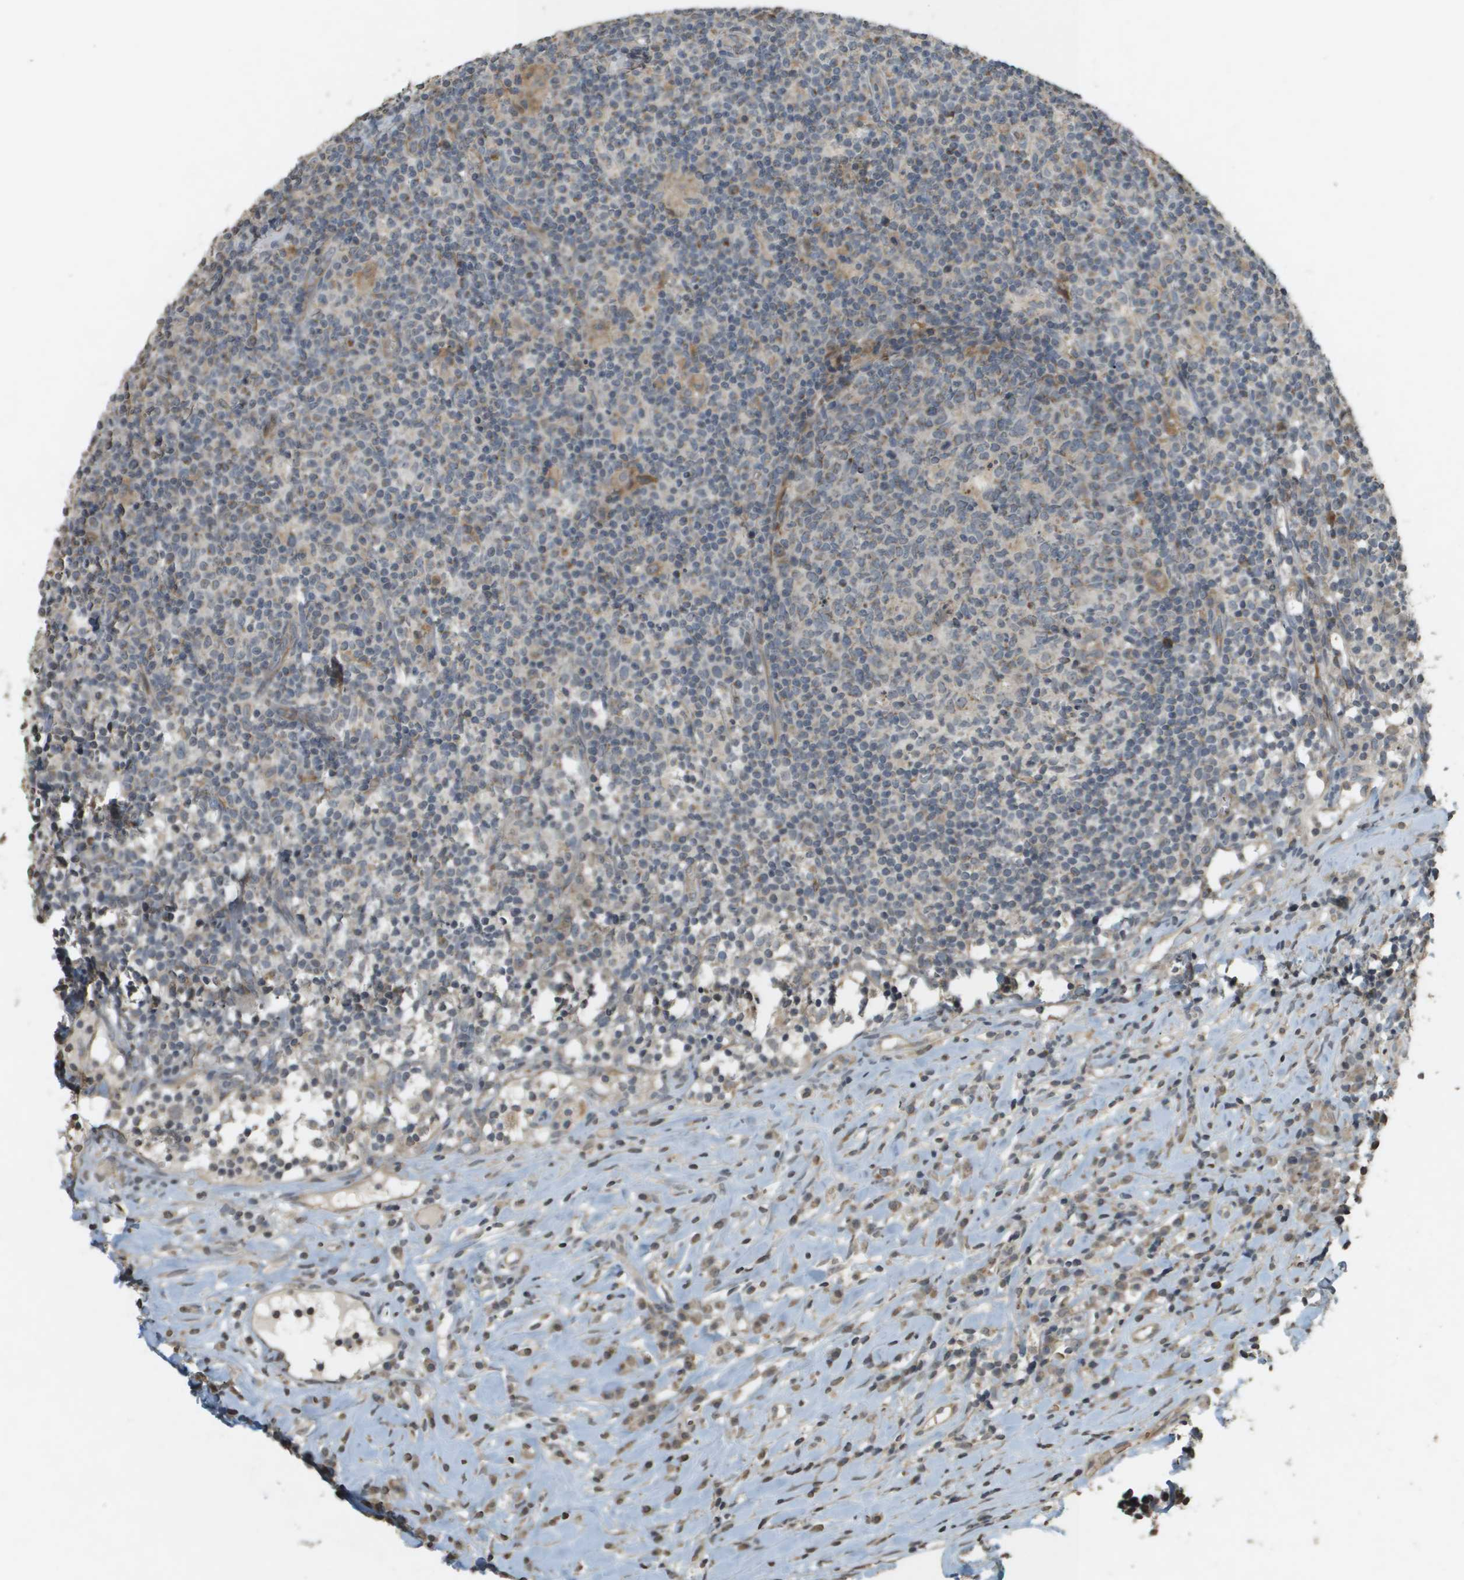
{"staining": {"intensity": "moderate", "quantity": "<25%", "location": "cytoplasmic/membranous"}, "tissue": "lymph node", "cell_type": "Germinal center cells", "image_type": "normal", "snomed": [{"axis": "morphology", "description": "Normal tissue, NOS"}, {"axis": "morphology", "description": "Inflammation, NOS"}, {"axis": "topography", "description": "Lymph node"}], "caption": "Lymph node stained with DAB immunohistochemistry displays low levels of moderate cytoplasmic/membranous staining in approximately <25% of germinal center cells.", "gene": "RAB21", "patient": {"sex": "male", "age": 55}}